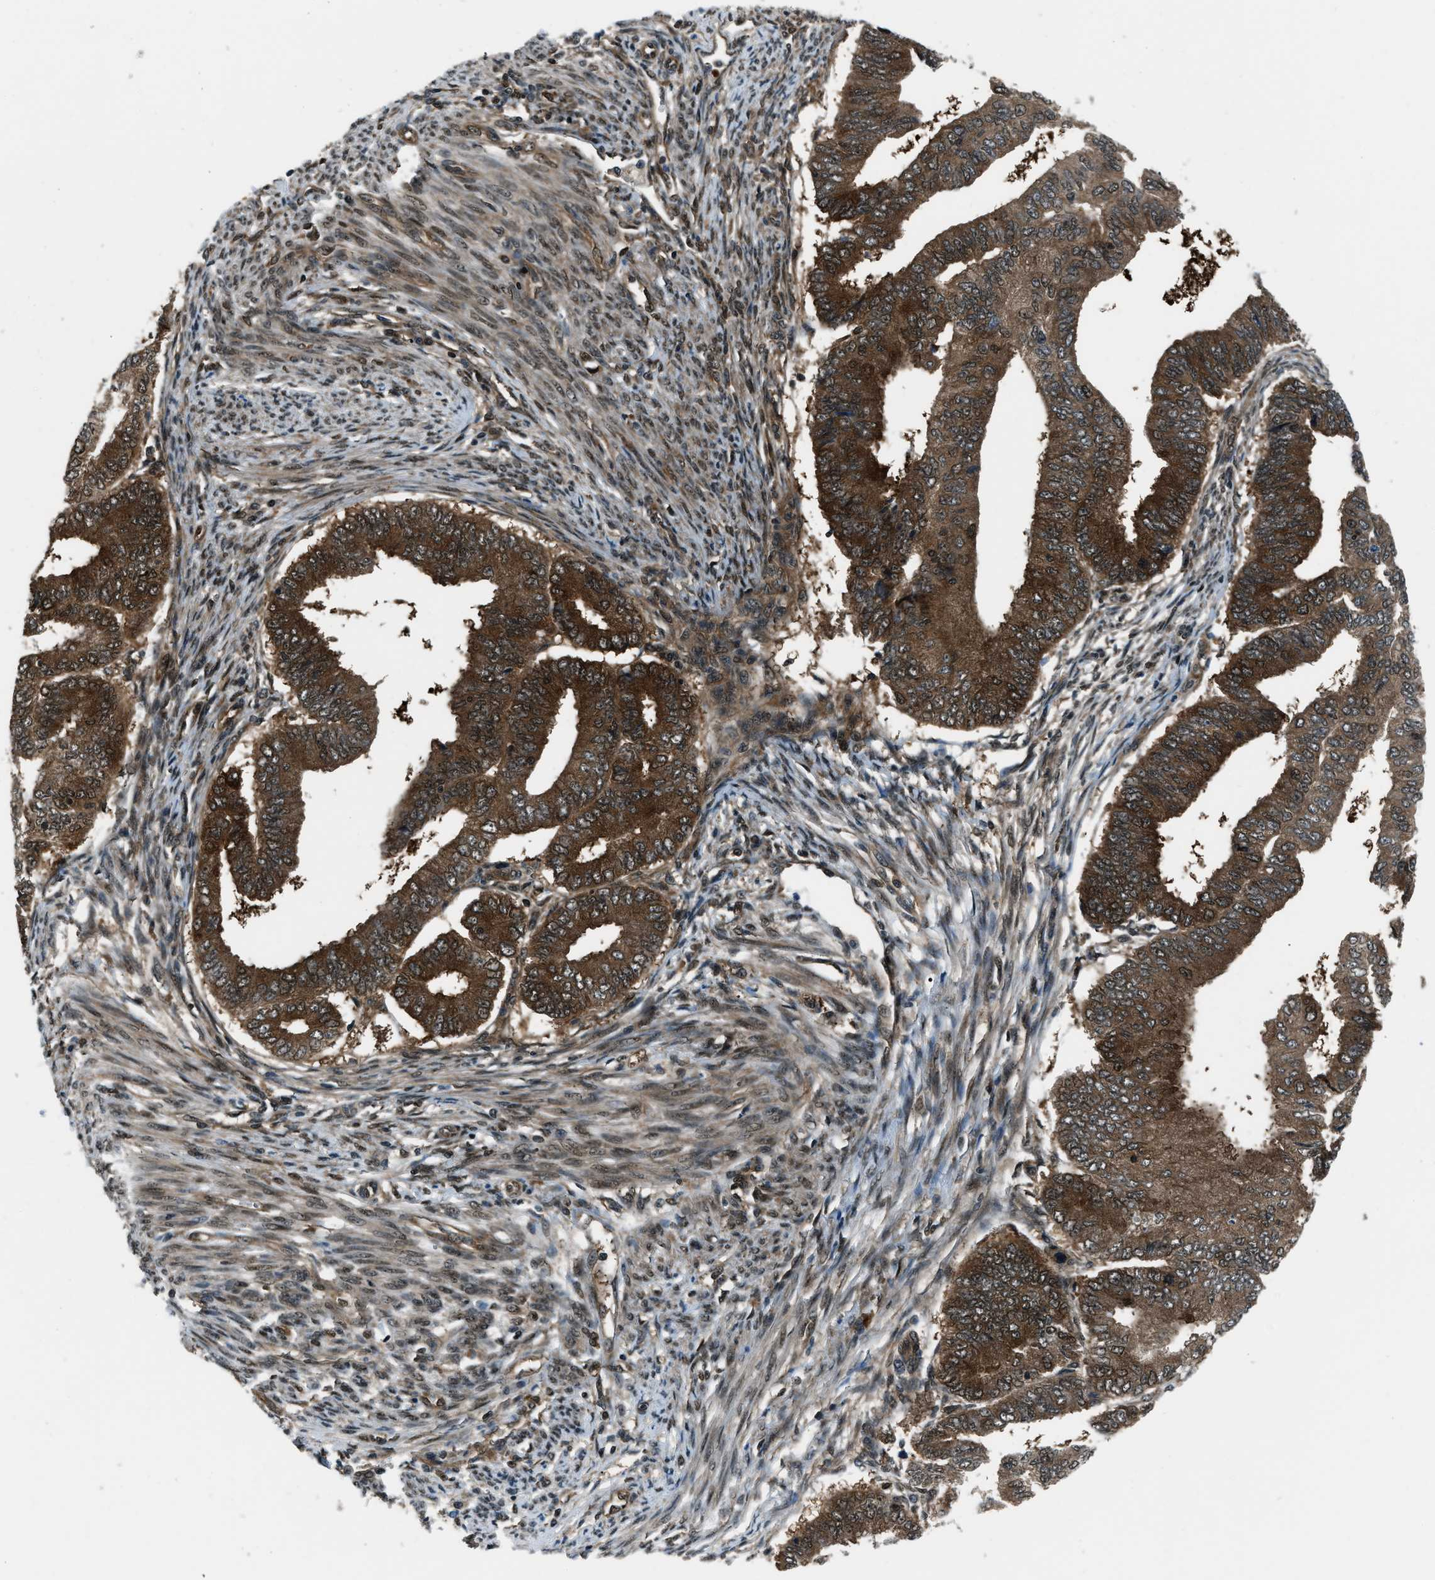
{"staining": {"intensity": "strong", "quantity": ">75%", "location": "cytoplasmic/membranous,nuclear"}, "tissue": "endometrial cancer", "cell_type": "Tumor cells", "image_type": "cancer", "snomed": [{"axis": "morphology", "description": "Polyp, NOS"}, {"axis": "morphology", "description": "Adenocarcinoma, NOS"}, {"axis": "morphology", "description": "Adenoma, NOS"}, {"axis": "topography", "description": "Endometrium"}], "caption": "A brown stain highlights strong cytoplasmic/membranous and nuclear staining of a protein in adenocarcinoma (endometrial) tumor cells. The protein is shown in brown color, while the nuclei are stained blue.", "gene": "NUDCD3", "patient": {"sex": "female", "age": 79}}